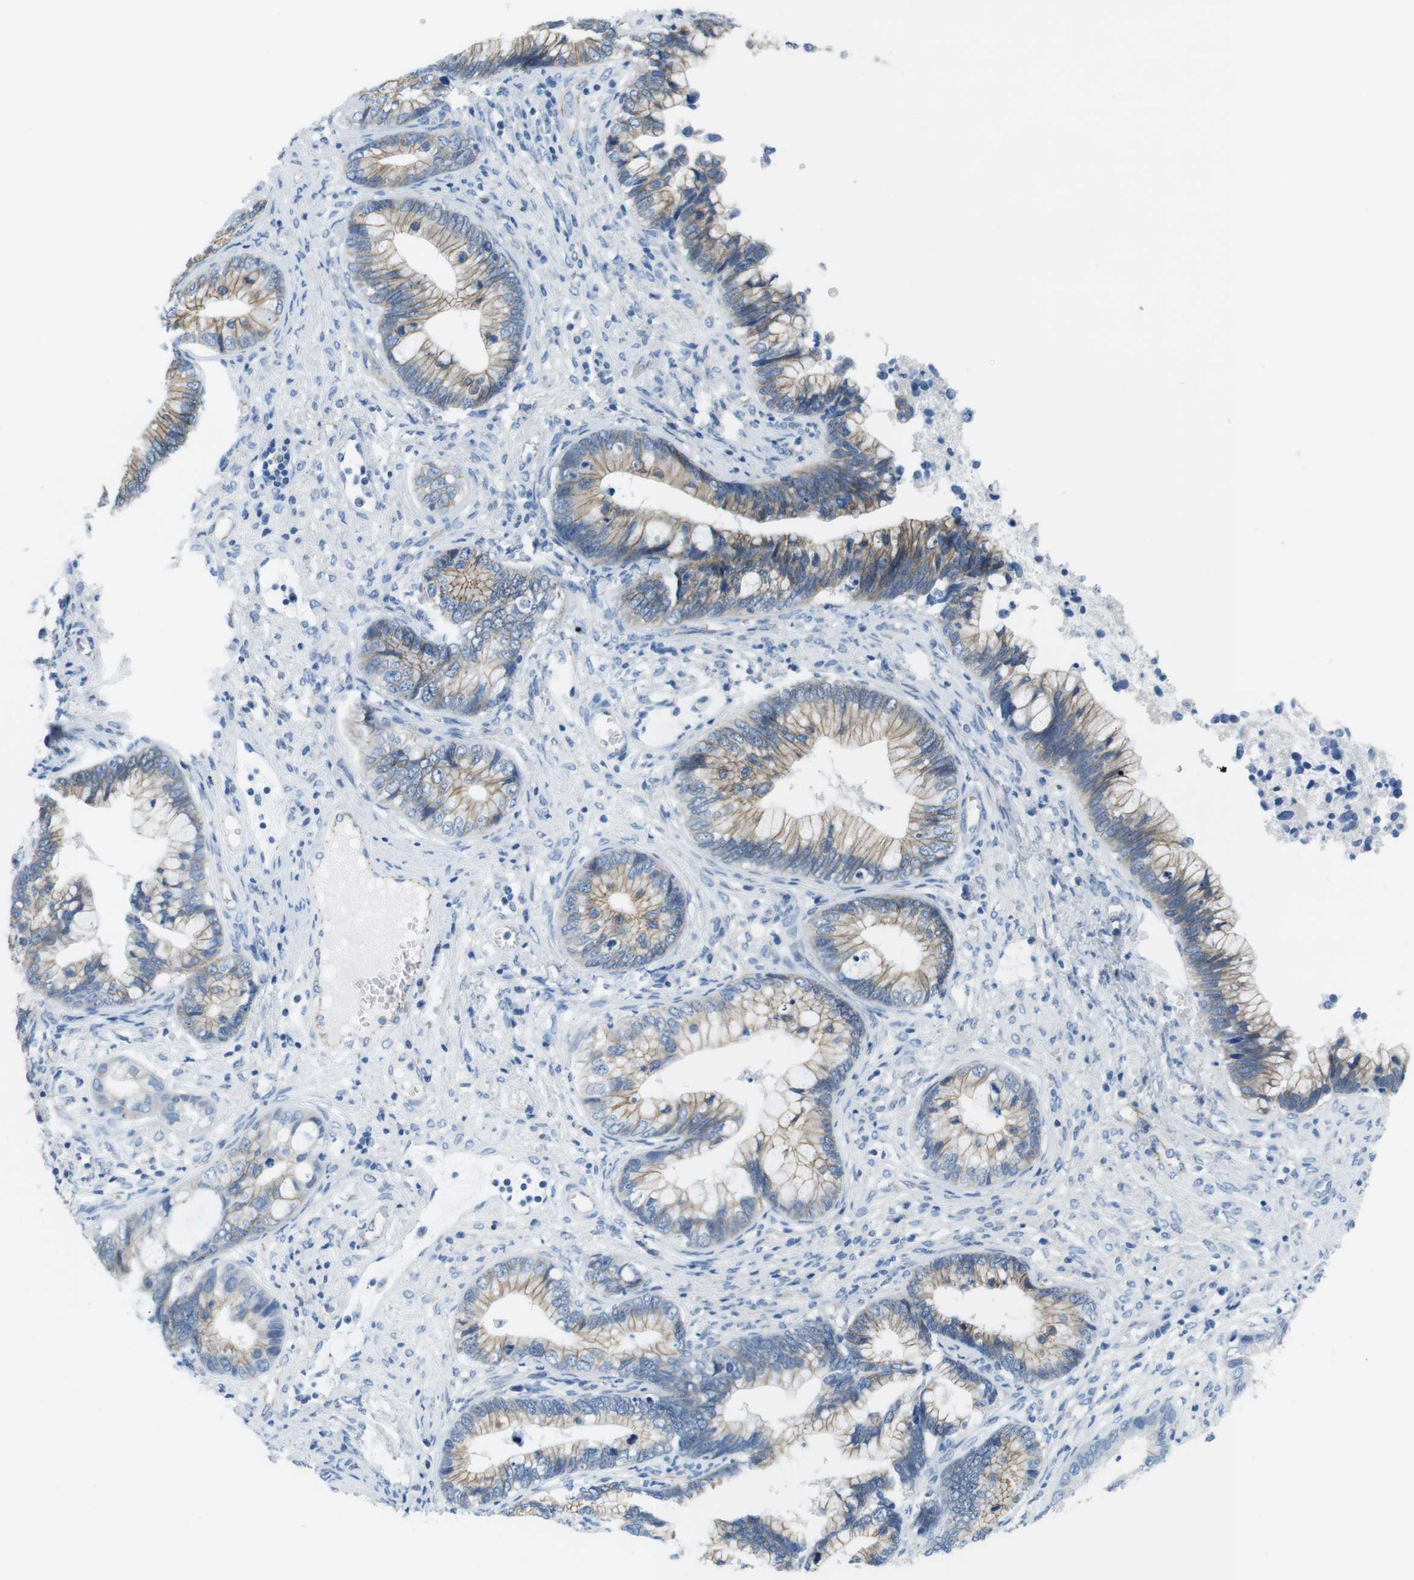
{"staining": {"intensity": "weak", "quantity": ">75%", "location": "cytoplasmic/membranous"}, "tissue": "cervical cancer", "cell_type": "Tumor cells", "image_type": "cancer", "snomed": [{"axis": "morphology", "description": "Adenocarcinoma, NOS"}, {"axis": "topography", "description": "Cervix"}], "caption": "Immunohistochemistry of human cervical cancer (adenocarcinoma) displays low levels of weak cytoplasmic/membranous expression in approximately >75% of tumor cells.", "gene": "SLC6A6", "patient": {"sex": "female", "age": 44}}